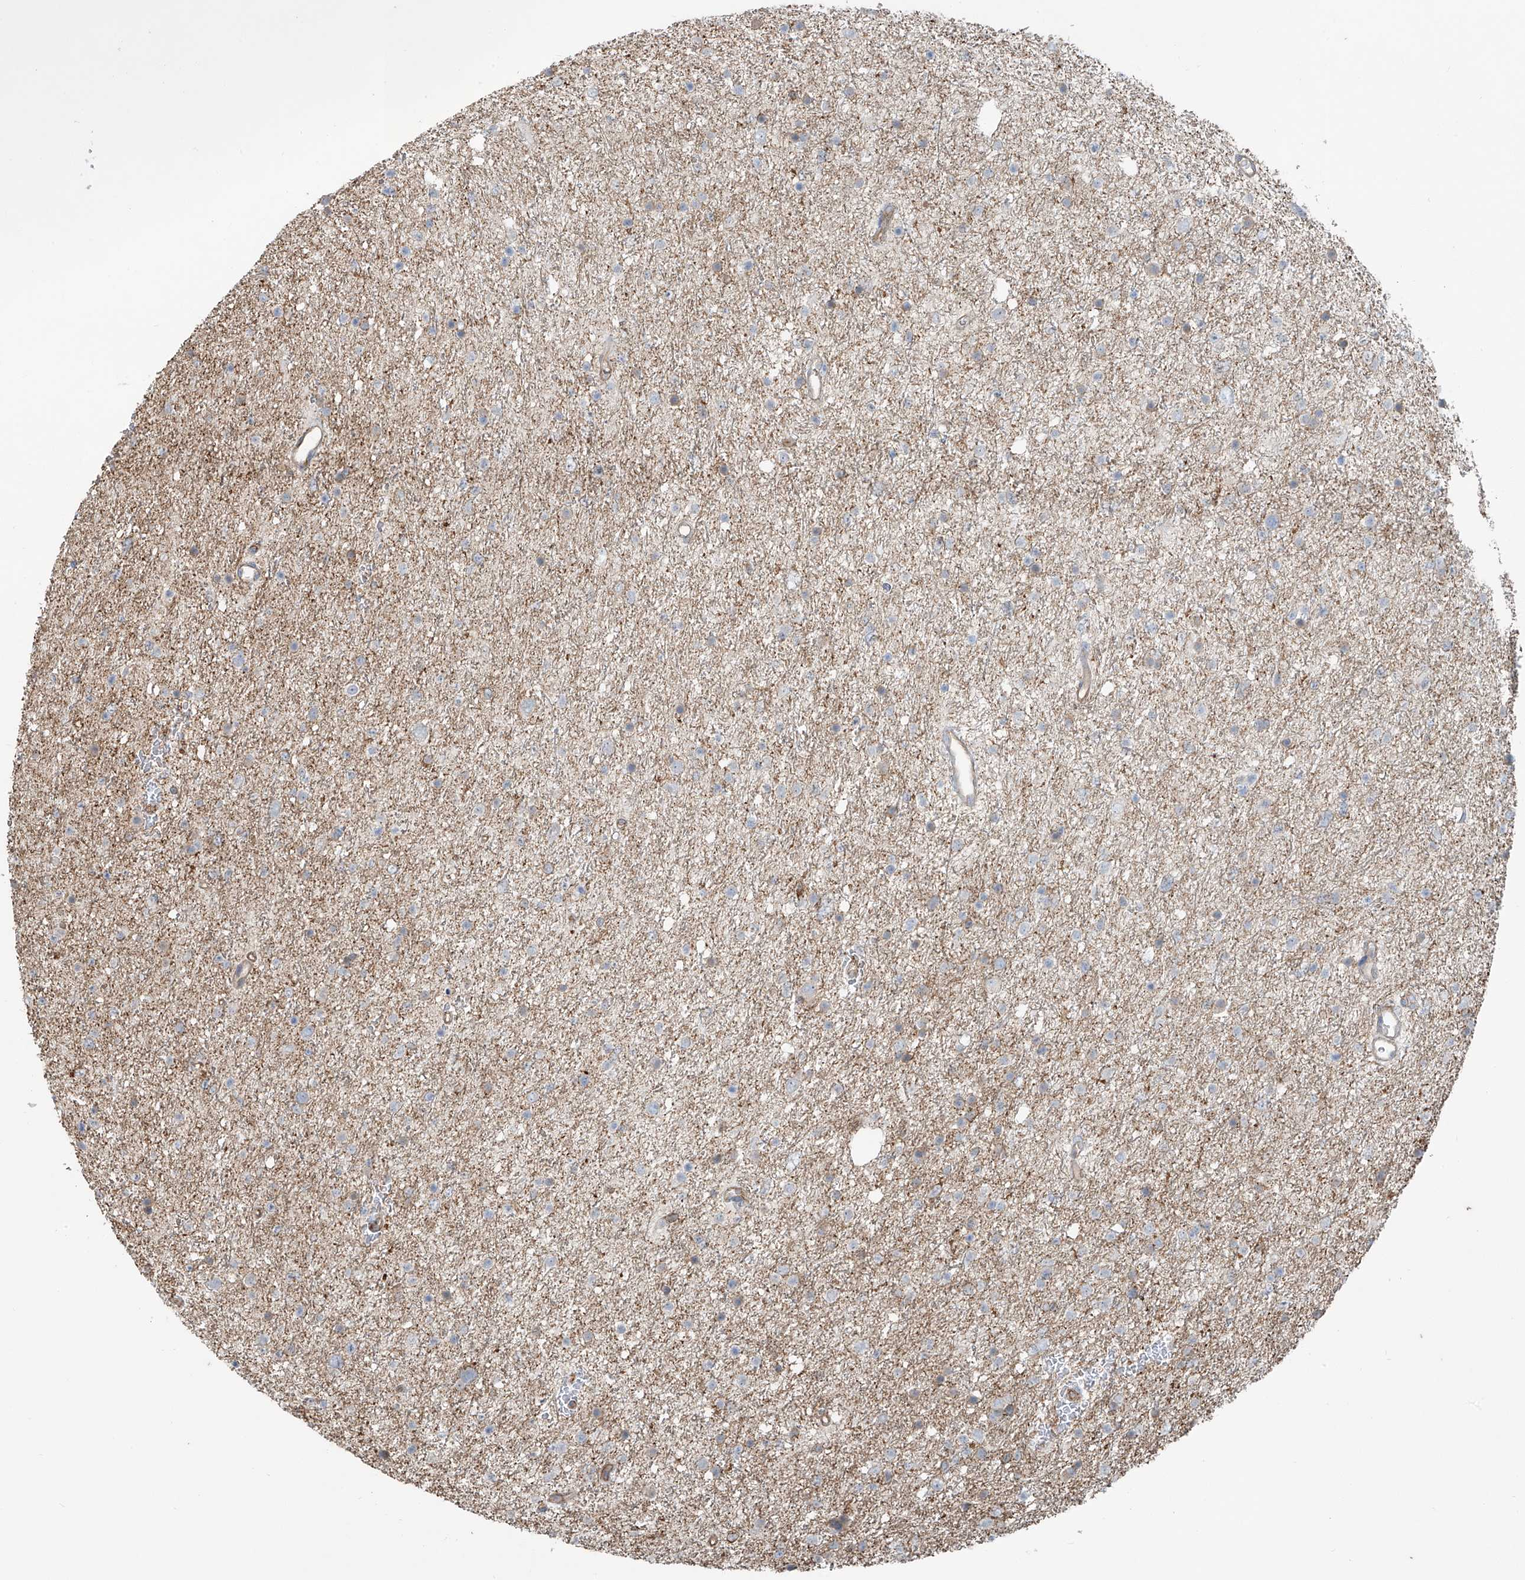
{"staining": {"intensity": "negative", "quantity": "none", "location": "none"}, "tissue": "glioma", "cell_type": "Tumor cells", "image_type": "cancer", "snomed": [{"axis": "morphology", "description": "Glioma, malignant, Low grade"}, {"axis": "topography", "description": "Brain"}], "caption": "Glioma stained for a protein using IHC demonstrates no staining tumor cells.", "gene": "TUBE1", "patient": {"sex": "female", "age": 37}}